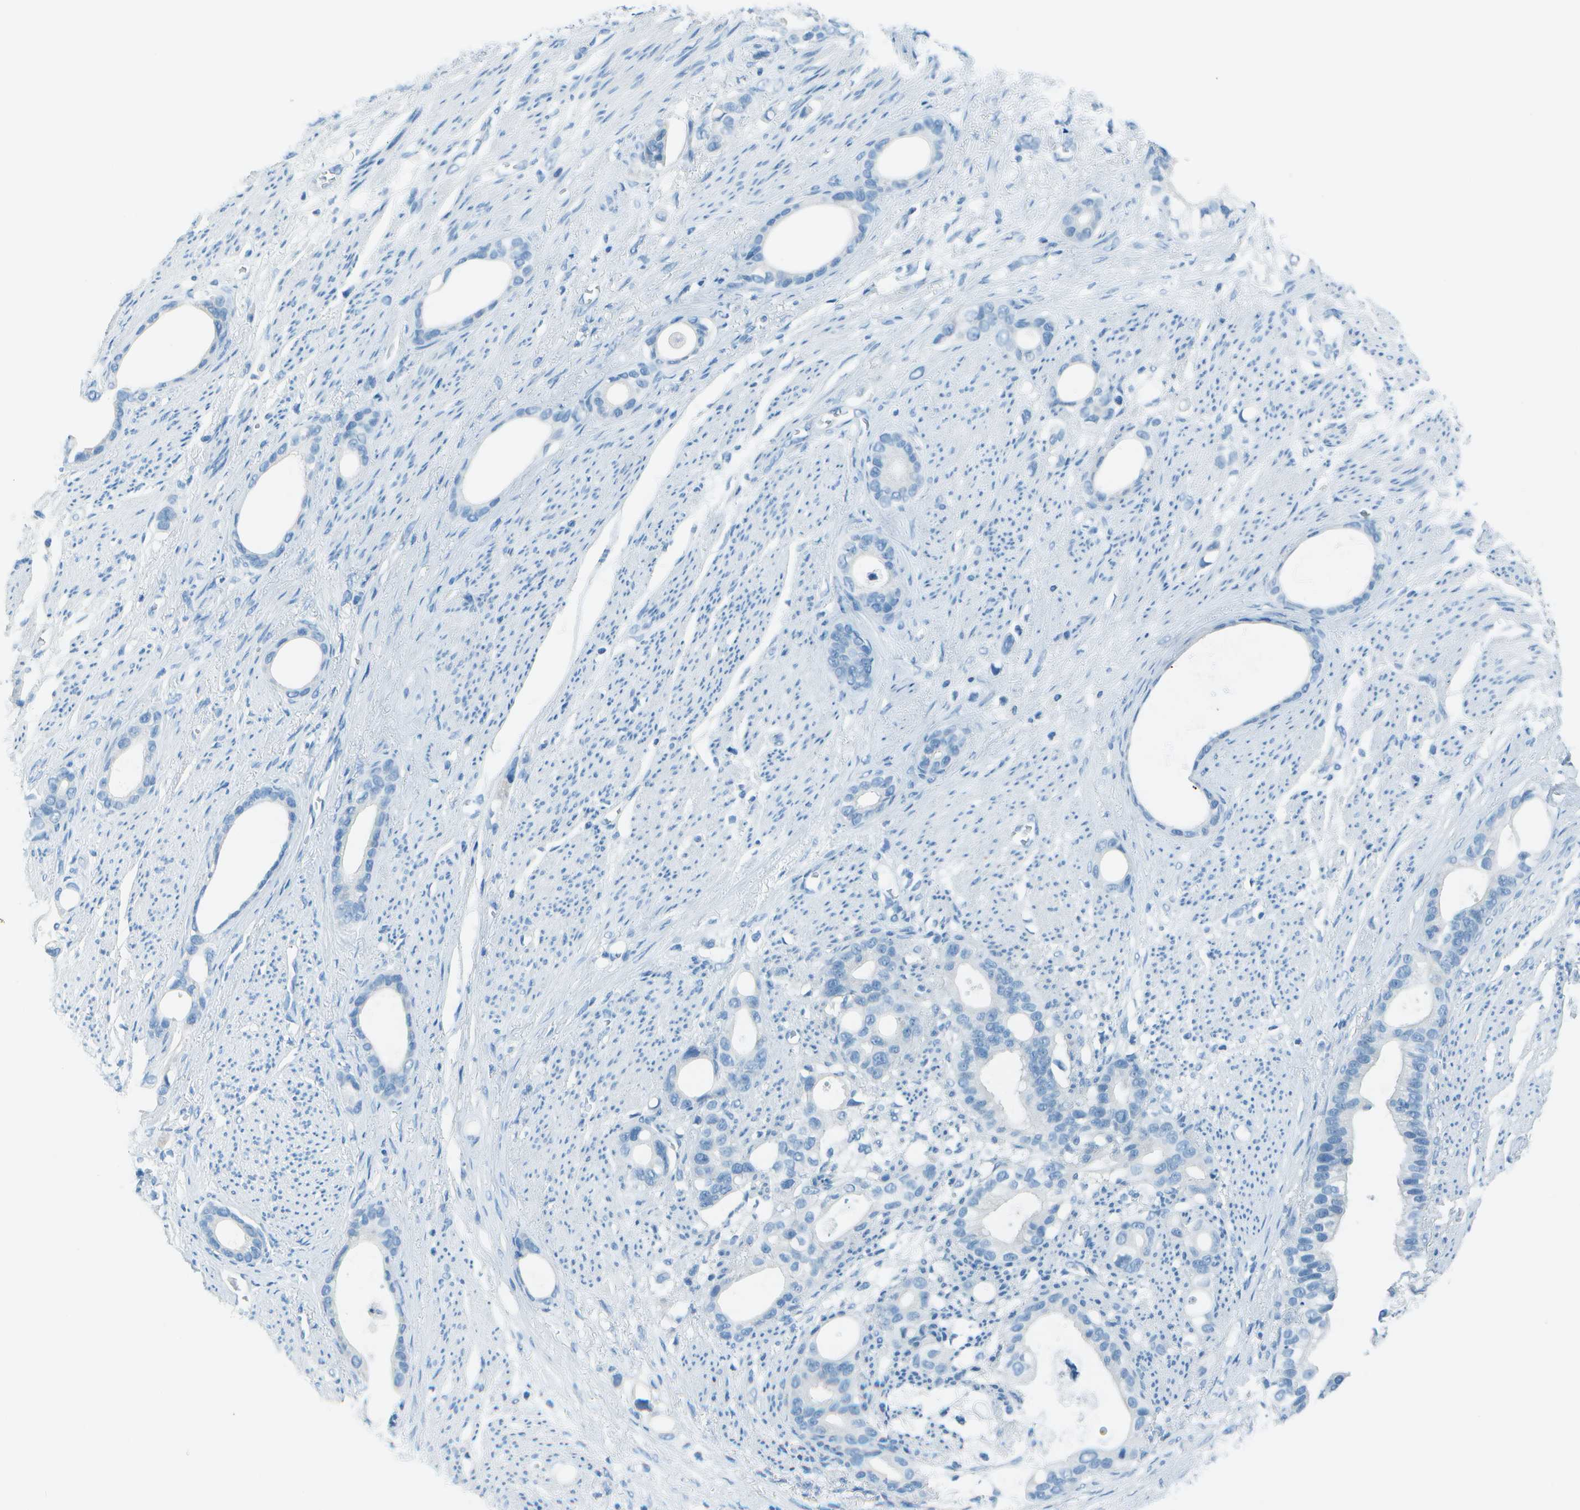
{"staining": {"intensity": "negative", "quantity": "none", "location": "none"}, "tissue": "stomach cancer", "cell_type": "Tumor cells", "image_type": "cancer", "snomed": [{"axis": "morphology", "description": "Adenocarcinoma, NOS"}, {"axis": "topography", "description": "Stomach"}], "caption": "A histopathology image of stomach cancer stained for a protein displays no brown staining in tumor cells.", "gene": "FGF1", "patient": {"sex": "female", "age": 75}}